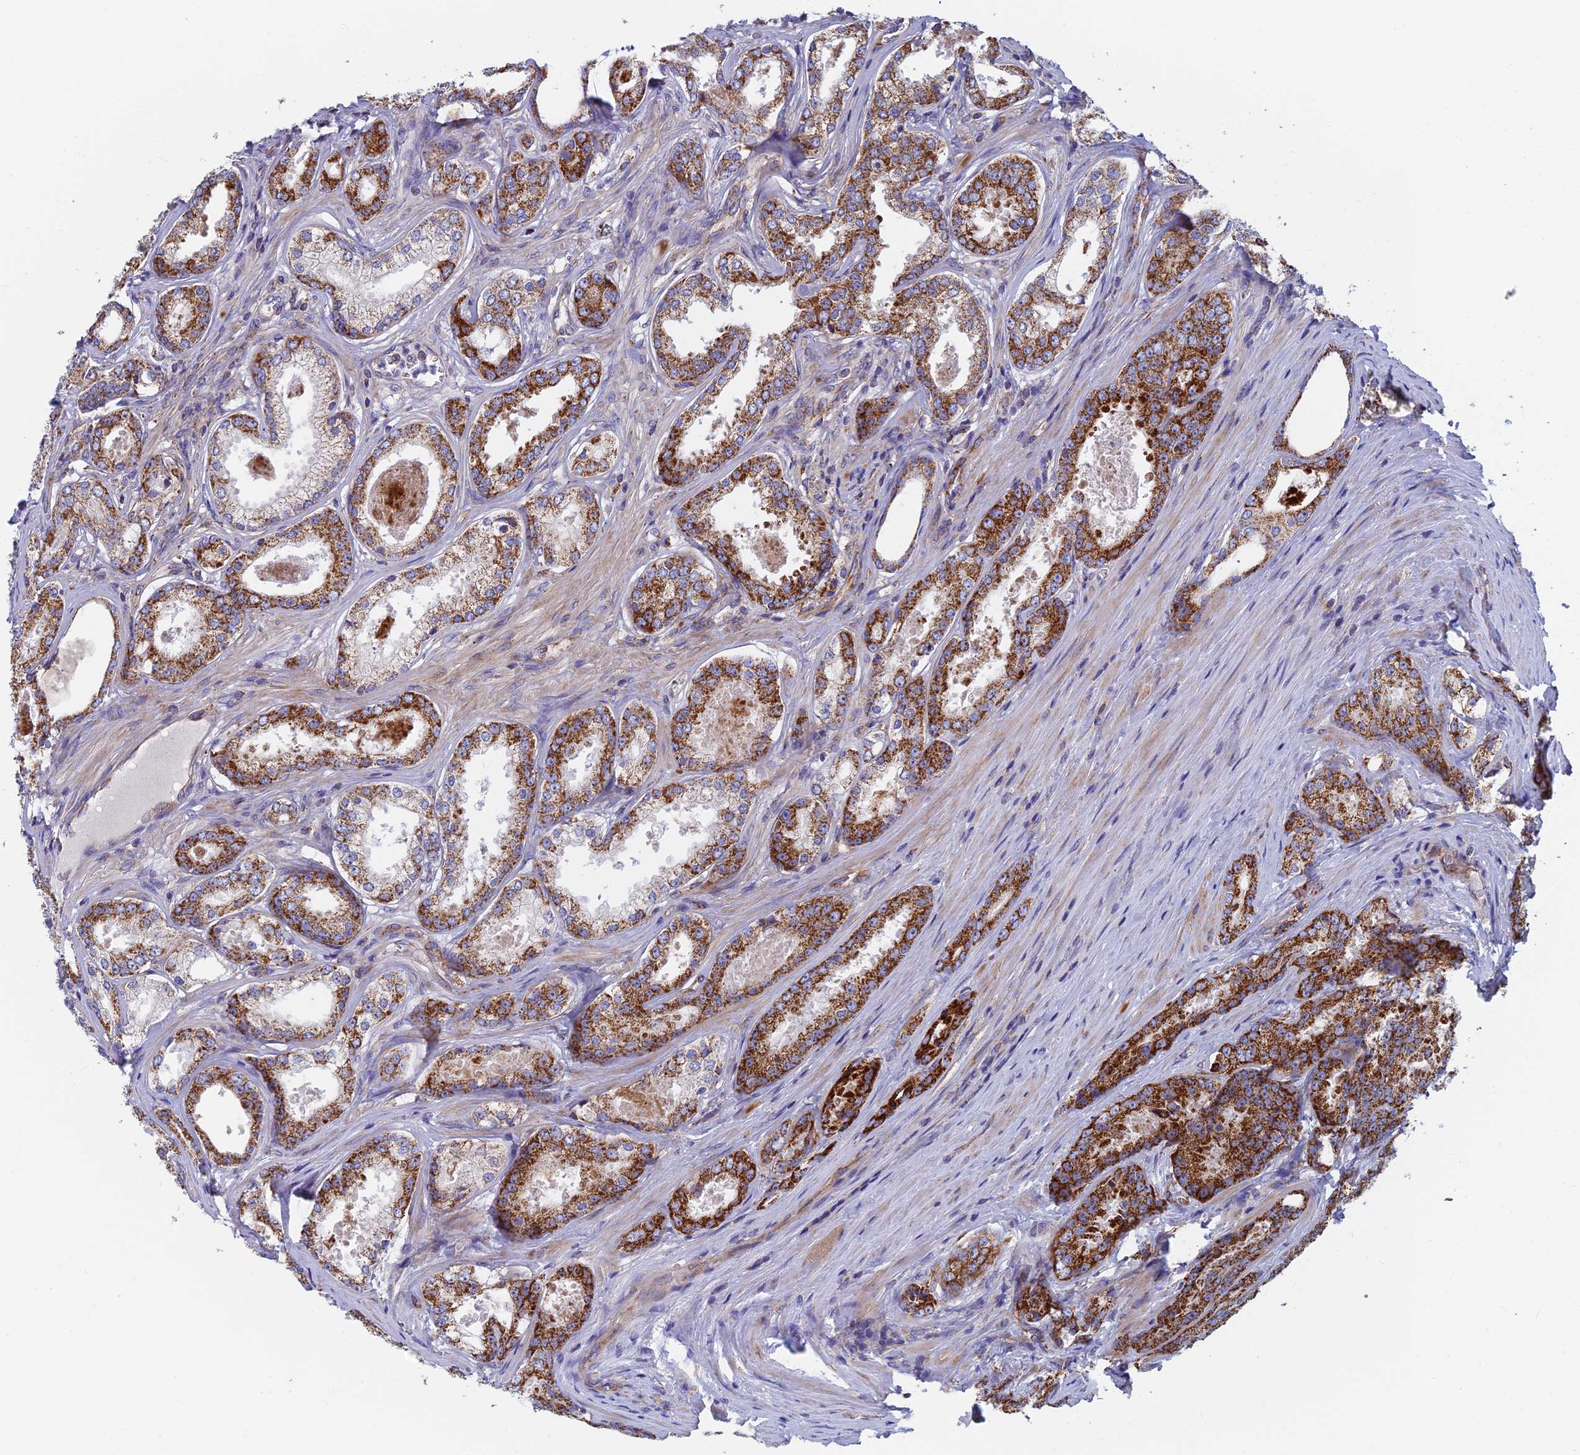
{"staining": {"intensity": "strong", "quantity": ">75%", "location": "cytoplasmic/membranous"}, "tissue": "prostate cancer", "cell_type": "Tumor cells", "image_type": "cancer", "snomed": [{"axis": "morphology", "description": "Adenocarcinoma, Low grade"}, {"axis": "topography", "description": "Prostate"}], "caption": "Immunohistochemical staining of human prostate cancer (adenocarcinoma (low-grade)) exhibits high levels of strong cytoplasmic/membranous protein expression in approximately >75% of tumor cells.", "gene": "MRPS9", "patient": {"sex": "male", "age": 68}}